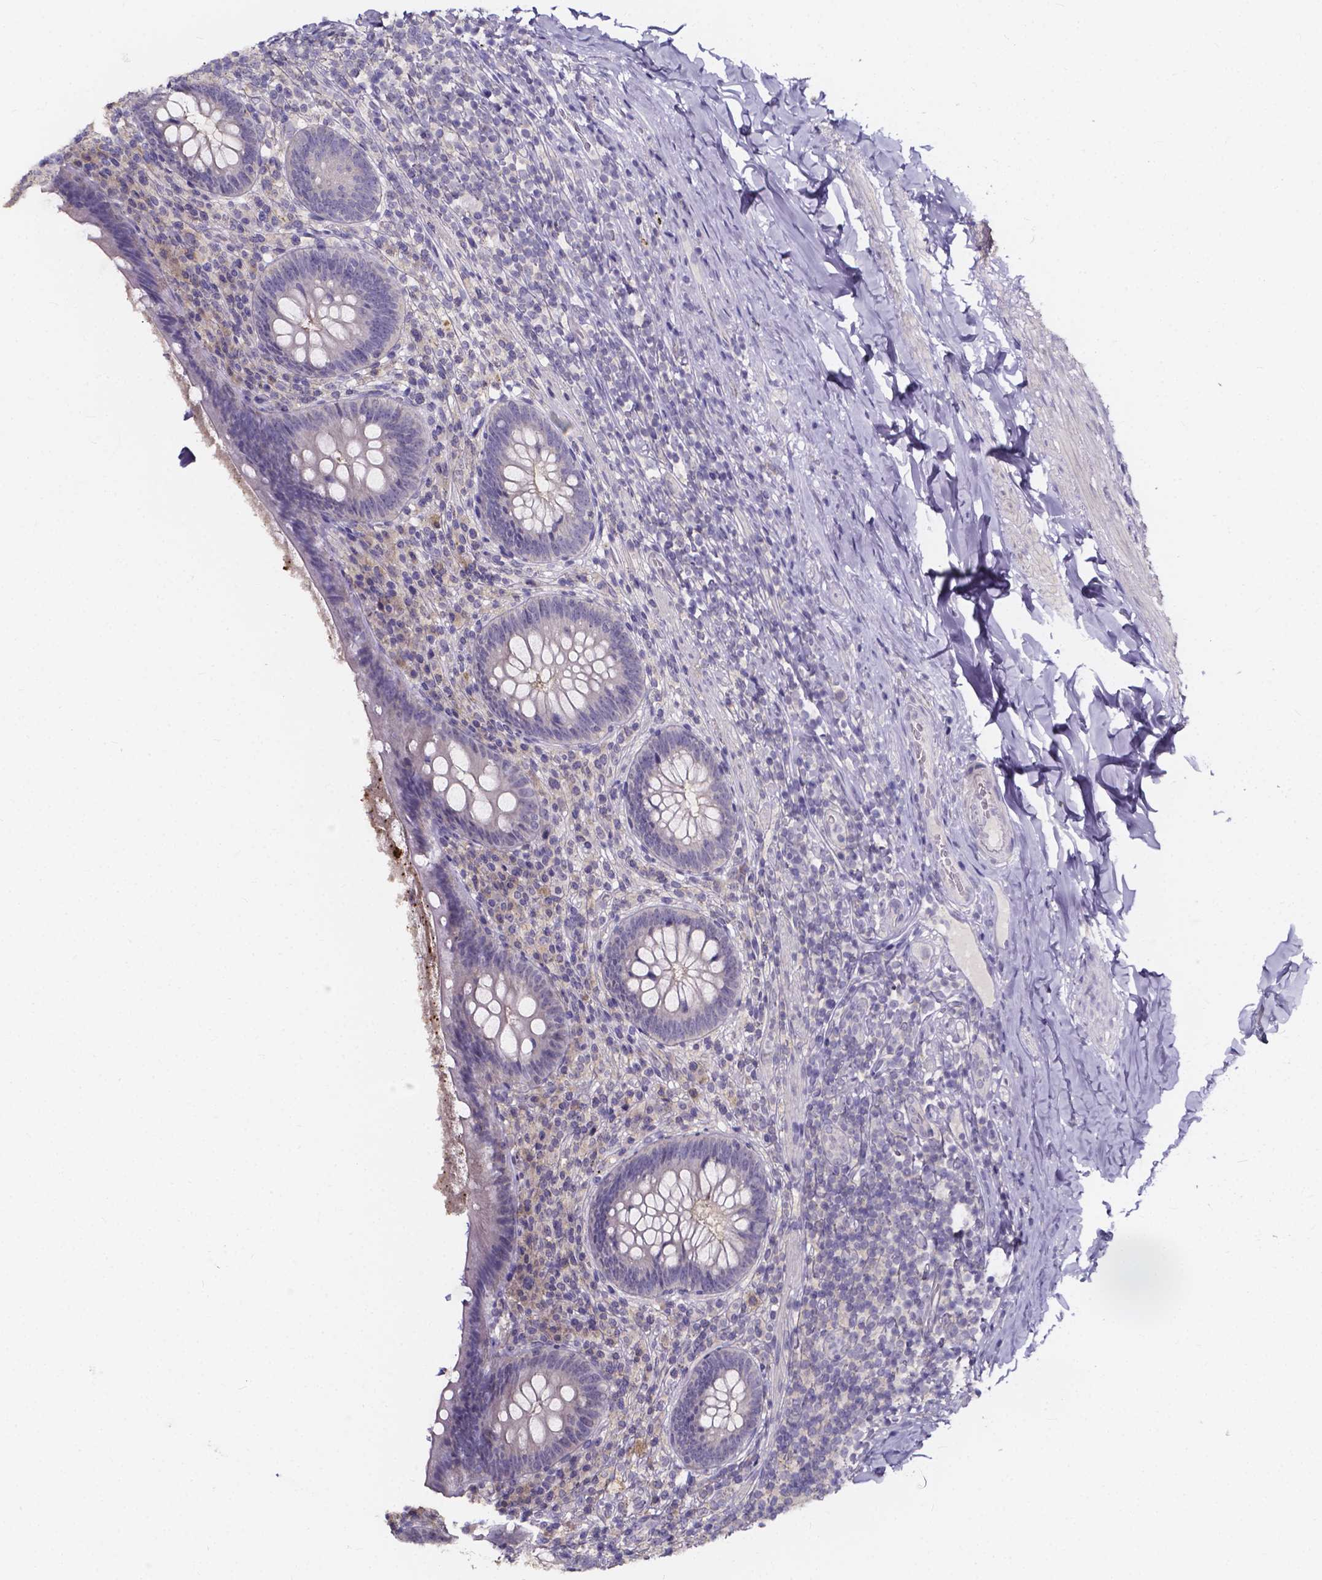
{"staining": {"intensity": "negative", "quantity": "none", "location": "none"}, "tissue": "appendix", "cell_type": "Glandular cells", "image_type": "normal", "snomed": [{"axis": "morphology", "description": "Normal tissue, NOS"}, {"axis": "topography", "description": "Appendix"}], "caption": "IHC of benign appendix demonstrates no expression in glandular cells. (DAB (3,3'-diaminobenzidine) IHC visualized using brightfield microscopy, high magnification).", "gene": "SPOCD1", "patient": {"sex": "male", "age": 47}}